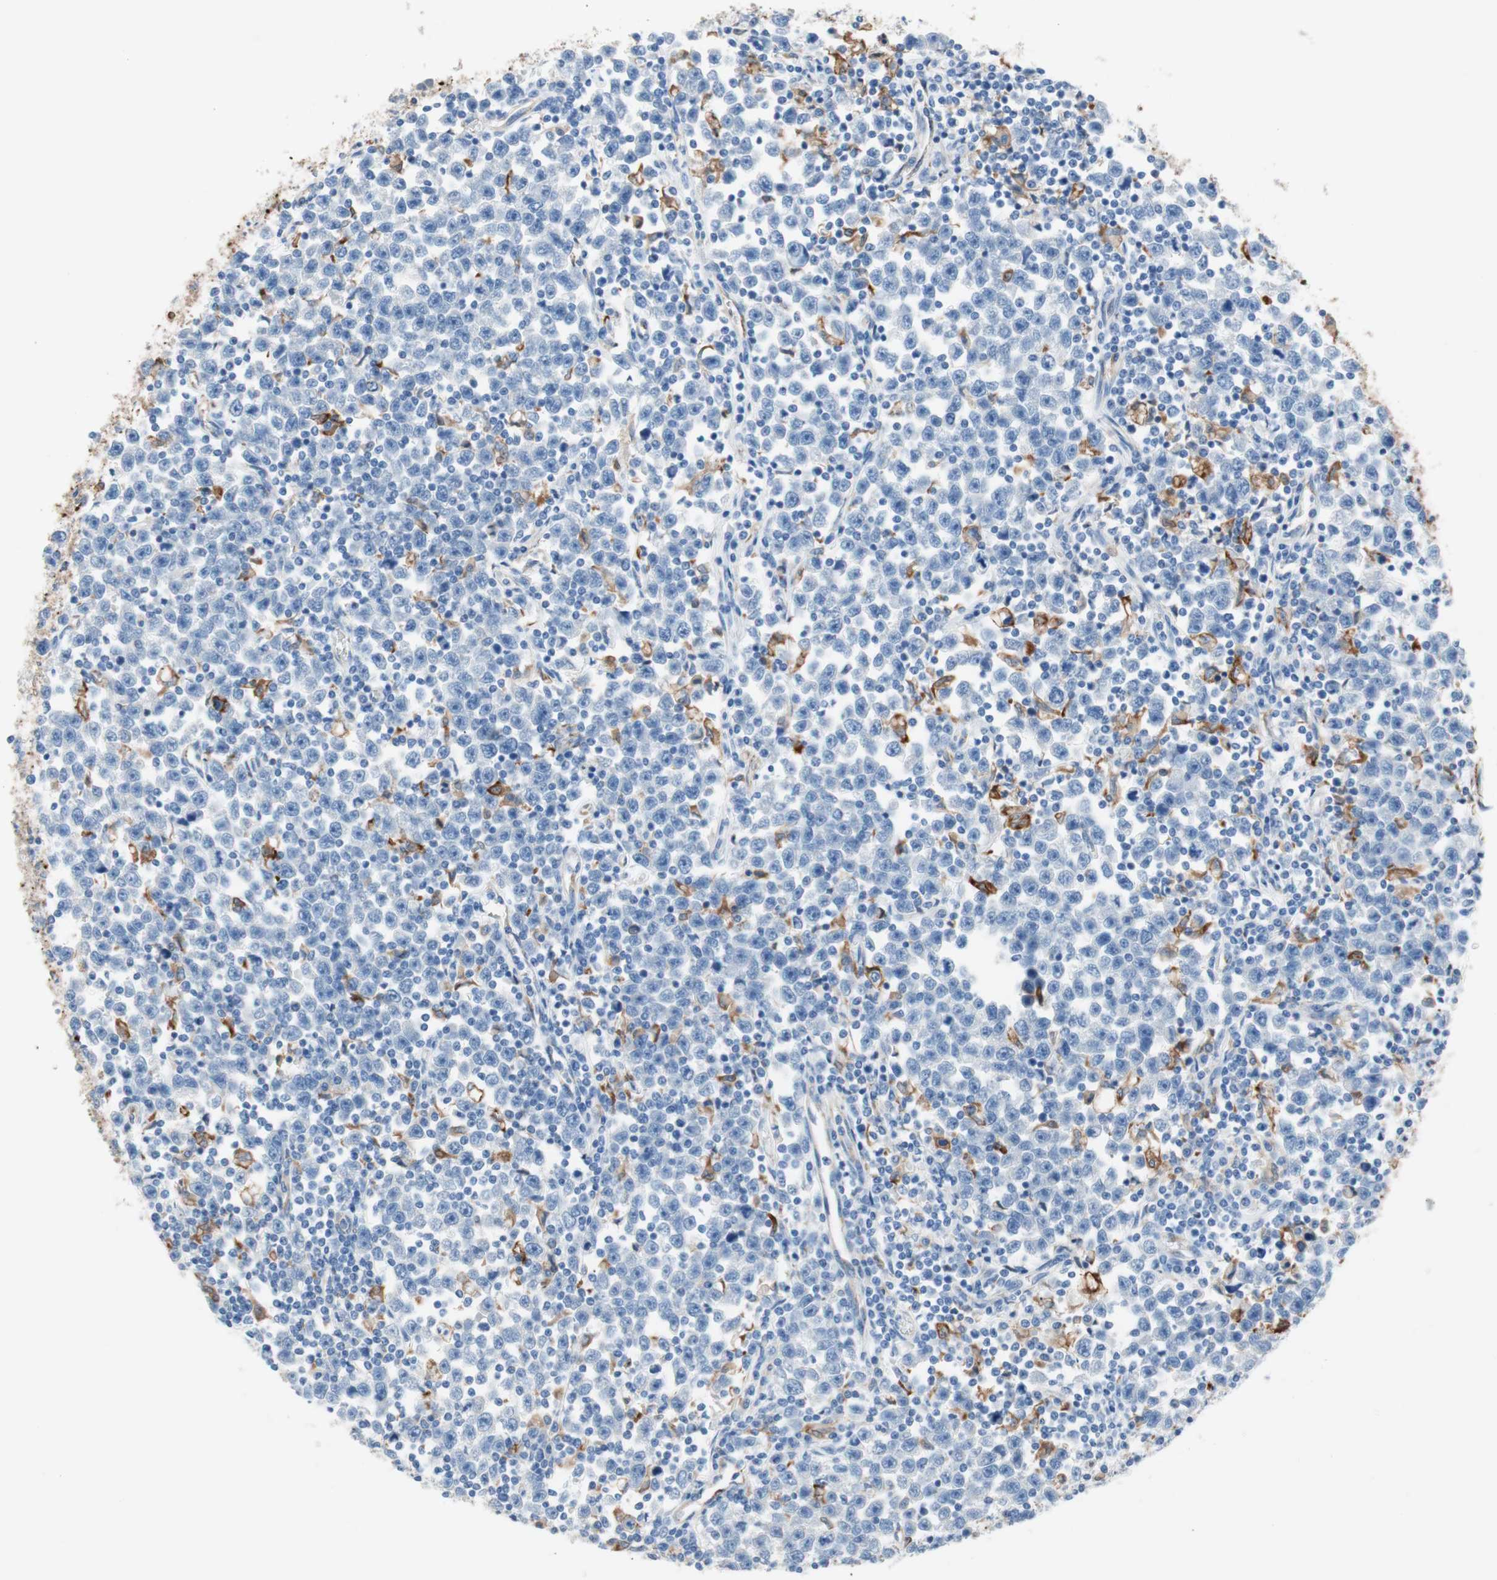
{"staining": {"intensity": "negative", "quantity": "none", "location": "none"}, "tissue": "testis cancer", "cell_type": "Tumor cells", "image_type": "cancer", "snomed": [{"axis": "morphology", "description": "Seminoma, NOS"}, {"axis": "topography", "description": "Testis"}], "caption": "IHC histopathology image of testis cancer (seminoma) stained for a protein (brown), which displays no expression in tumor cells.", "gene": "GLUL", "patient": {"sex": "male", "age": 43}}